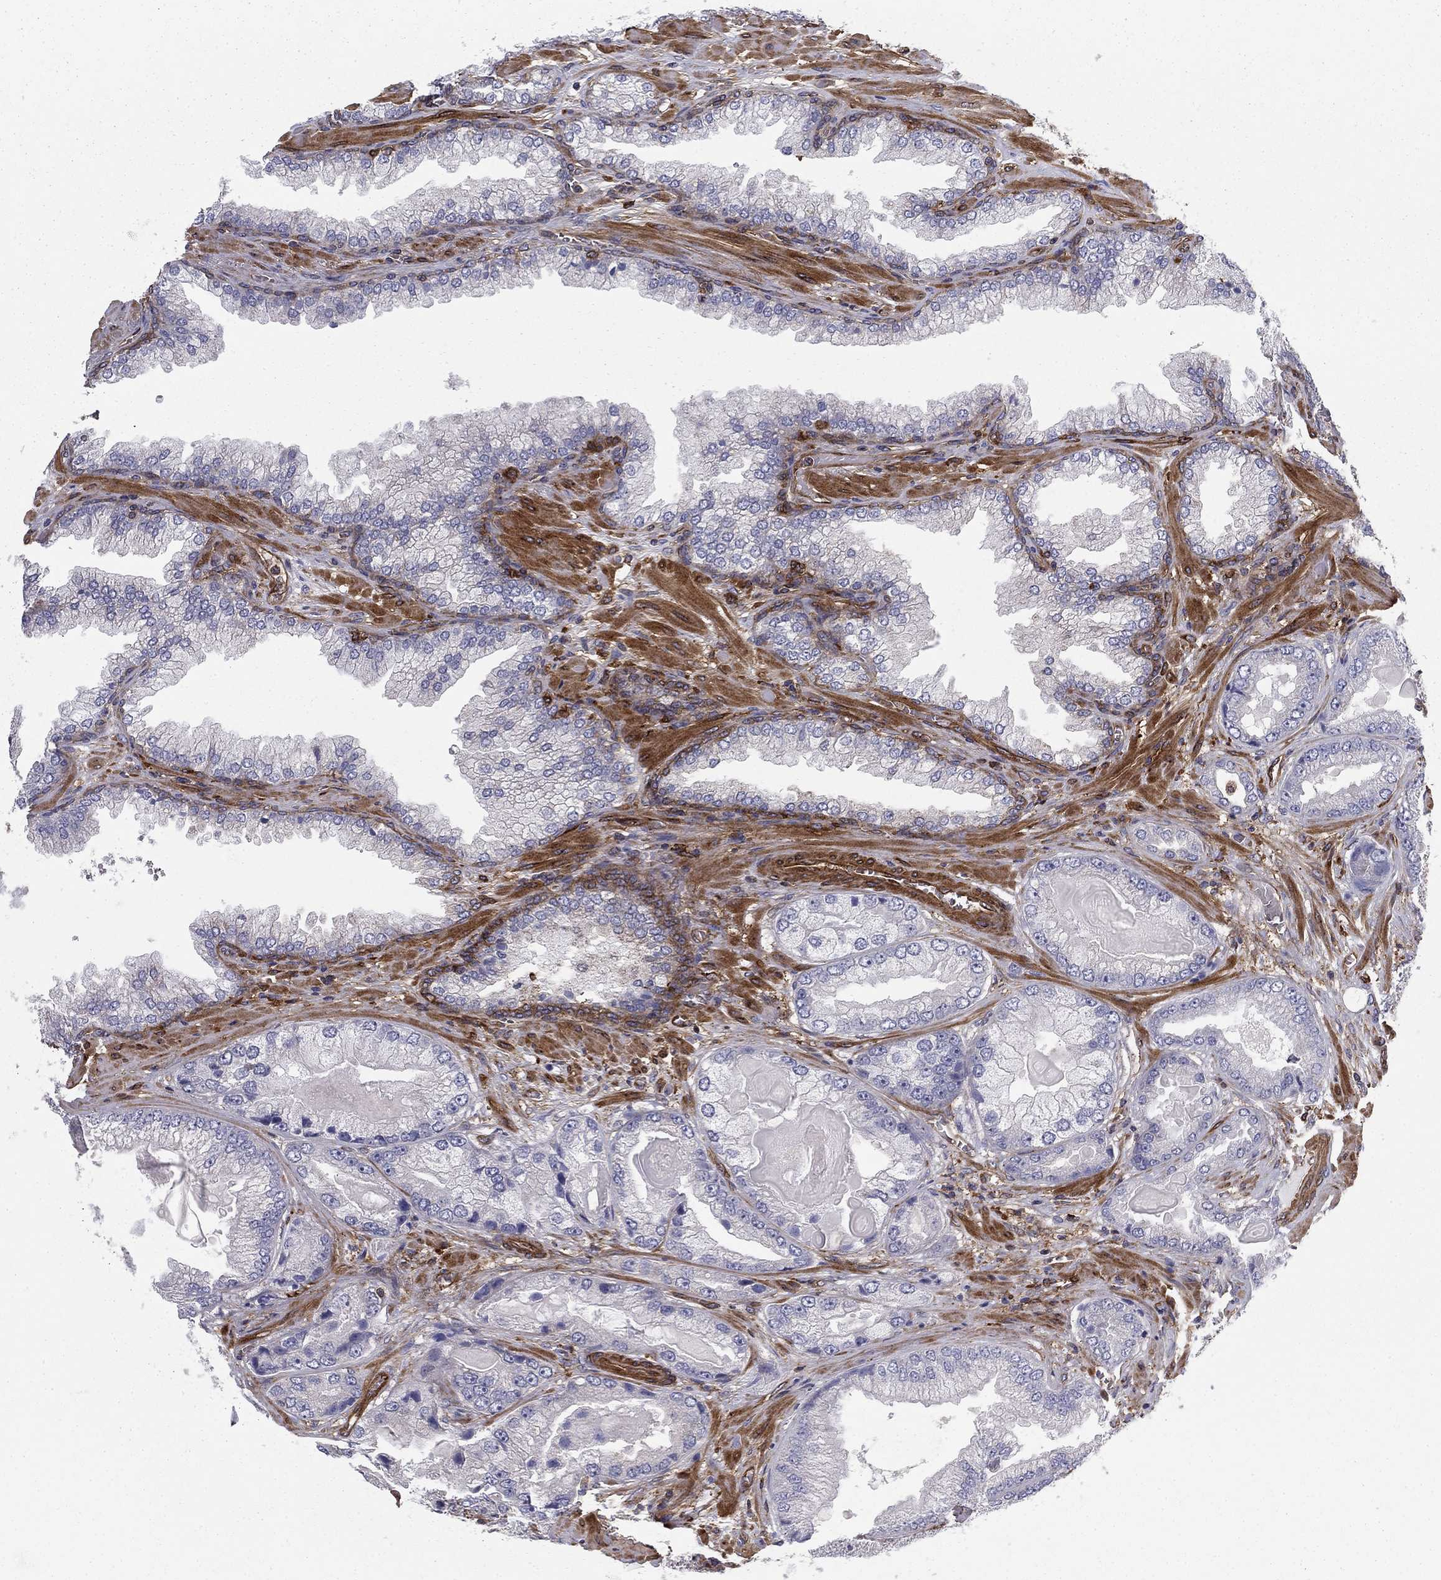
{"staining": {"intensity": "negative", "quantity": "none", "location": "none"}, "tissue": "prostate cancer", "cell_type": "Tumor cells", "image_type": "cancer", "snomed": [{"axis": "morphology", "description": "Adenocarcinoma, Low grade"}, {"axis": "topography", "description": "Prostate"}], "caption": "Tumor cells show no significant positivity in prostate cancer (low-grade adenocarcinoma).", "gene": "EHBP1L1", "patient": {"sex": "male", "age": 57}}